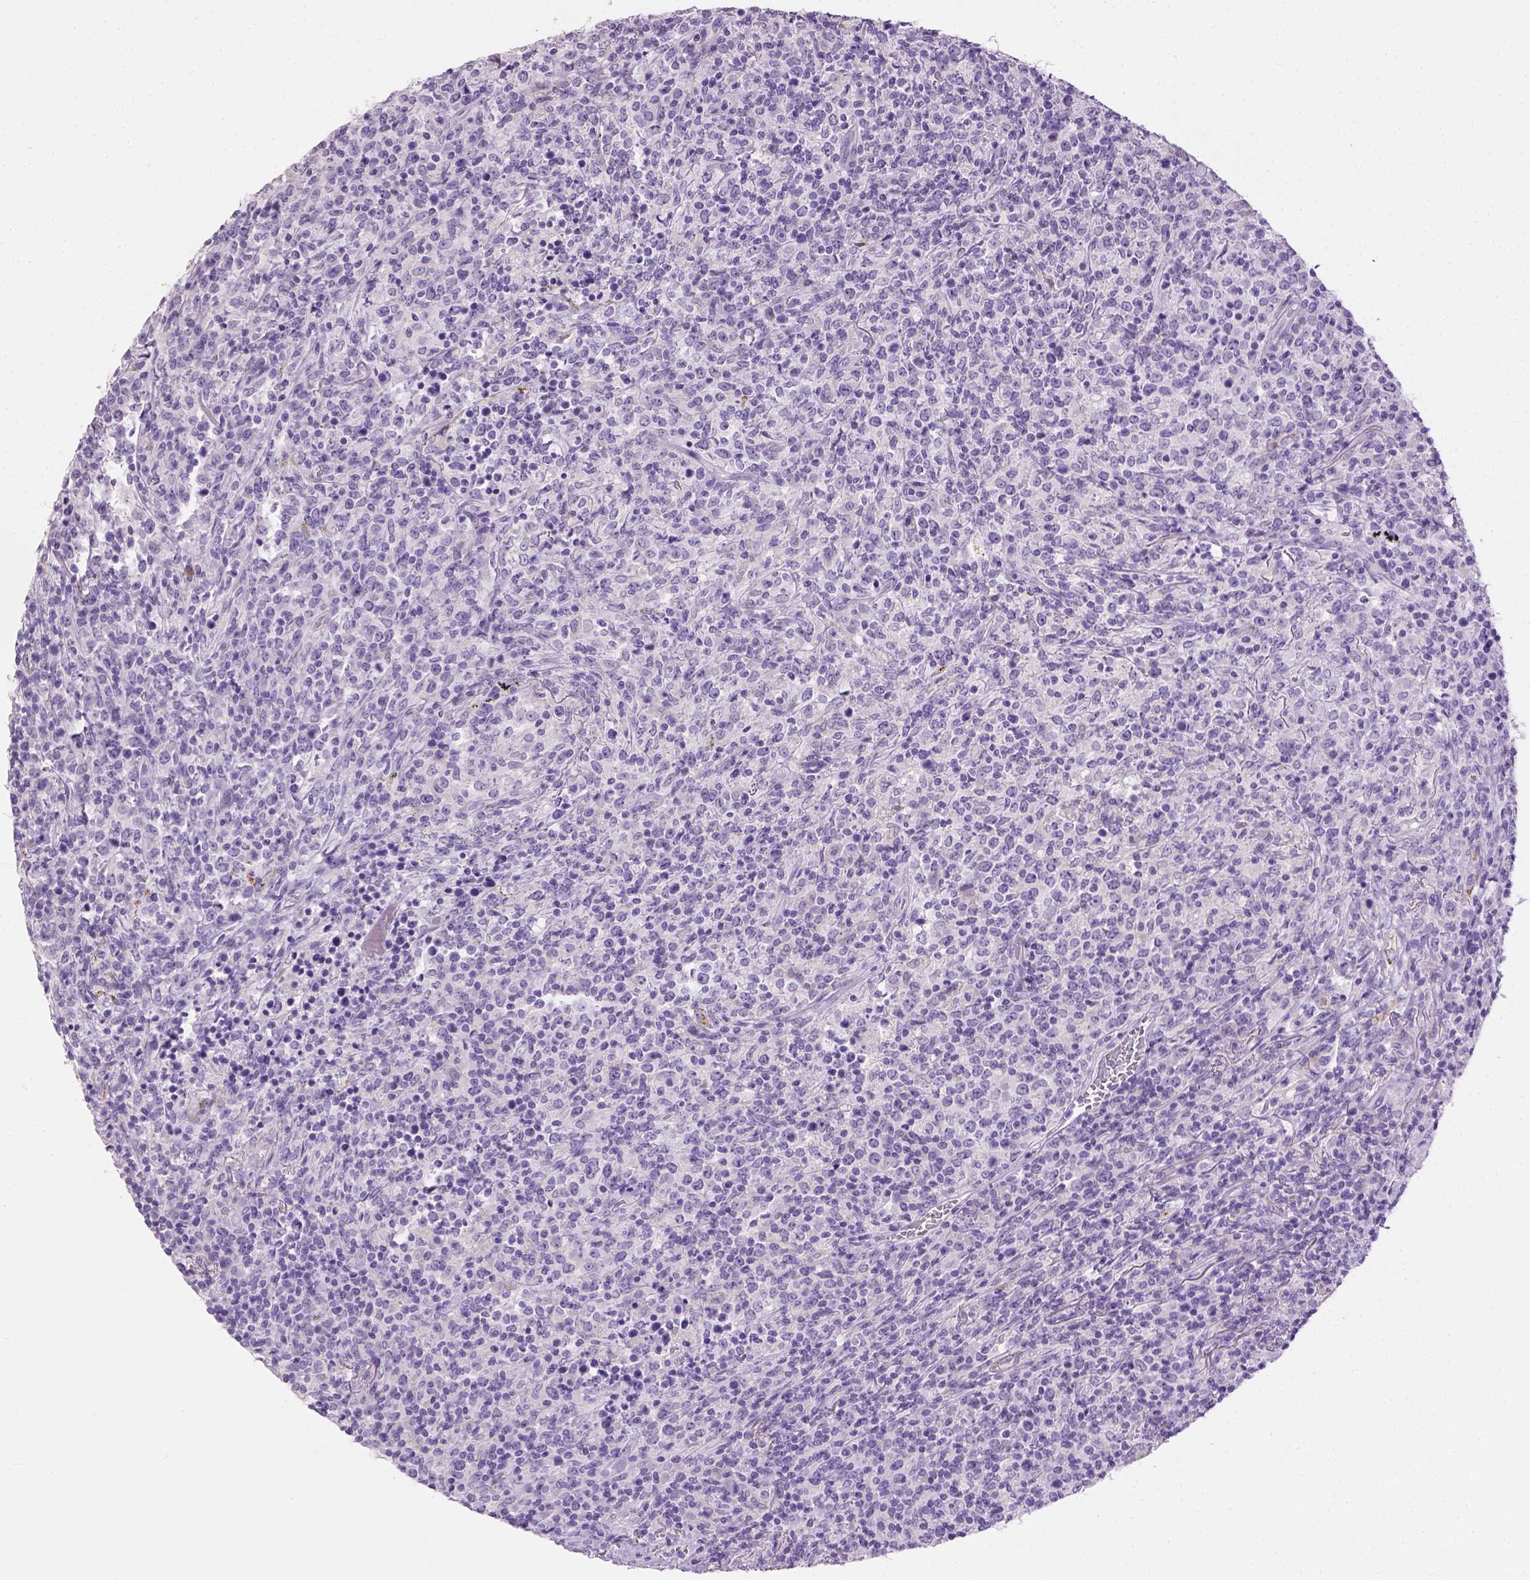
{"staining": {"intensity": "negative", "quantity": "none", "location": "none"}, "tissue": "lymphoma", "cell_type": "Tumor cells", "image_type": "cancer", "snomed": [{"axis": "morphology", "description": "Malignant lymphoma, non-Hodgkin's type, High grade"}, {"axis": "topography", "description": "Lung"}], "caption": "Immunohistochemical staining of high-grade malignant lymphoma, non-Hodgkin's type displays no significant expression in tumor cells. (DAB IHC with hematoxylin counter stain).", "gene": "CYP24A1", "patient": {"sex": "male", "age": 79}}